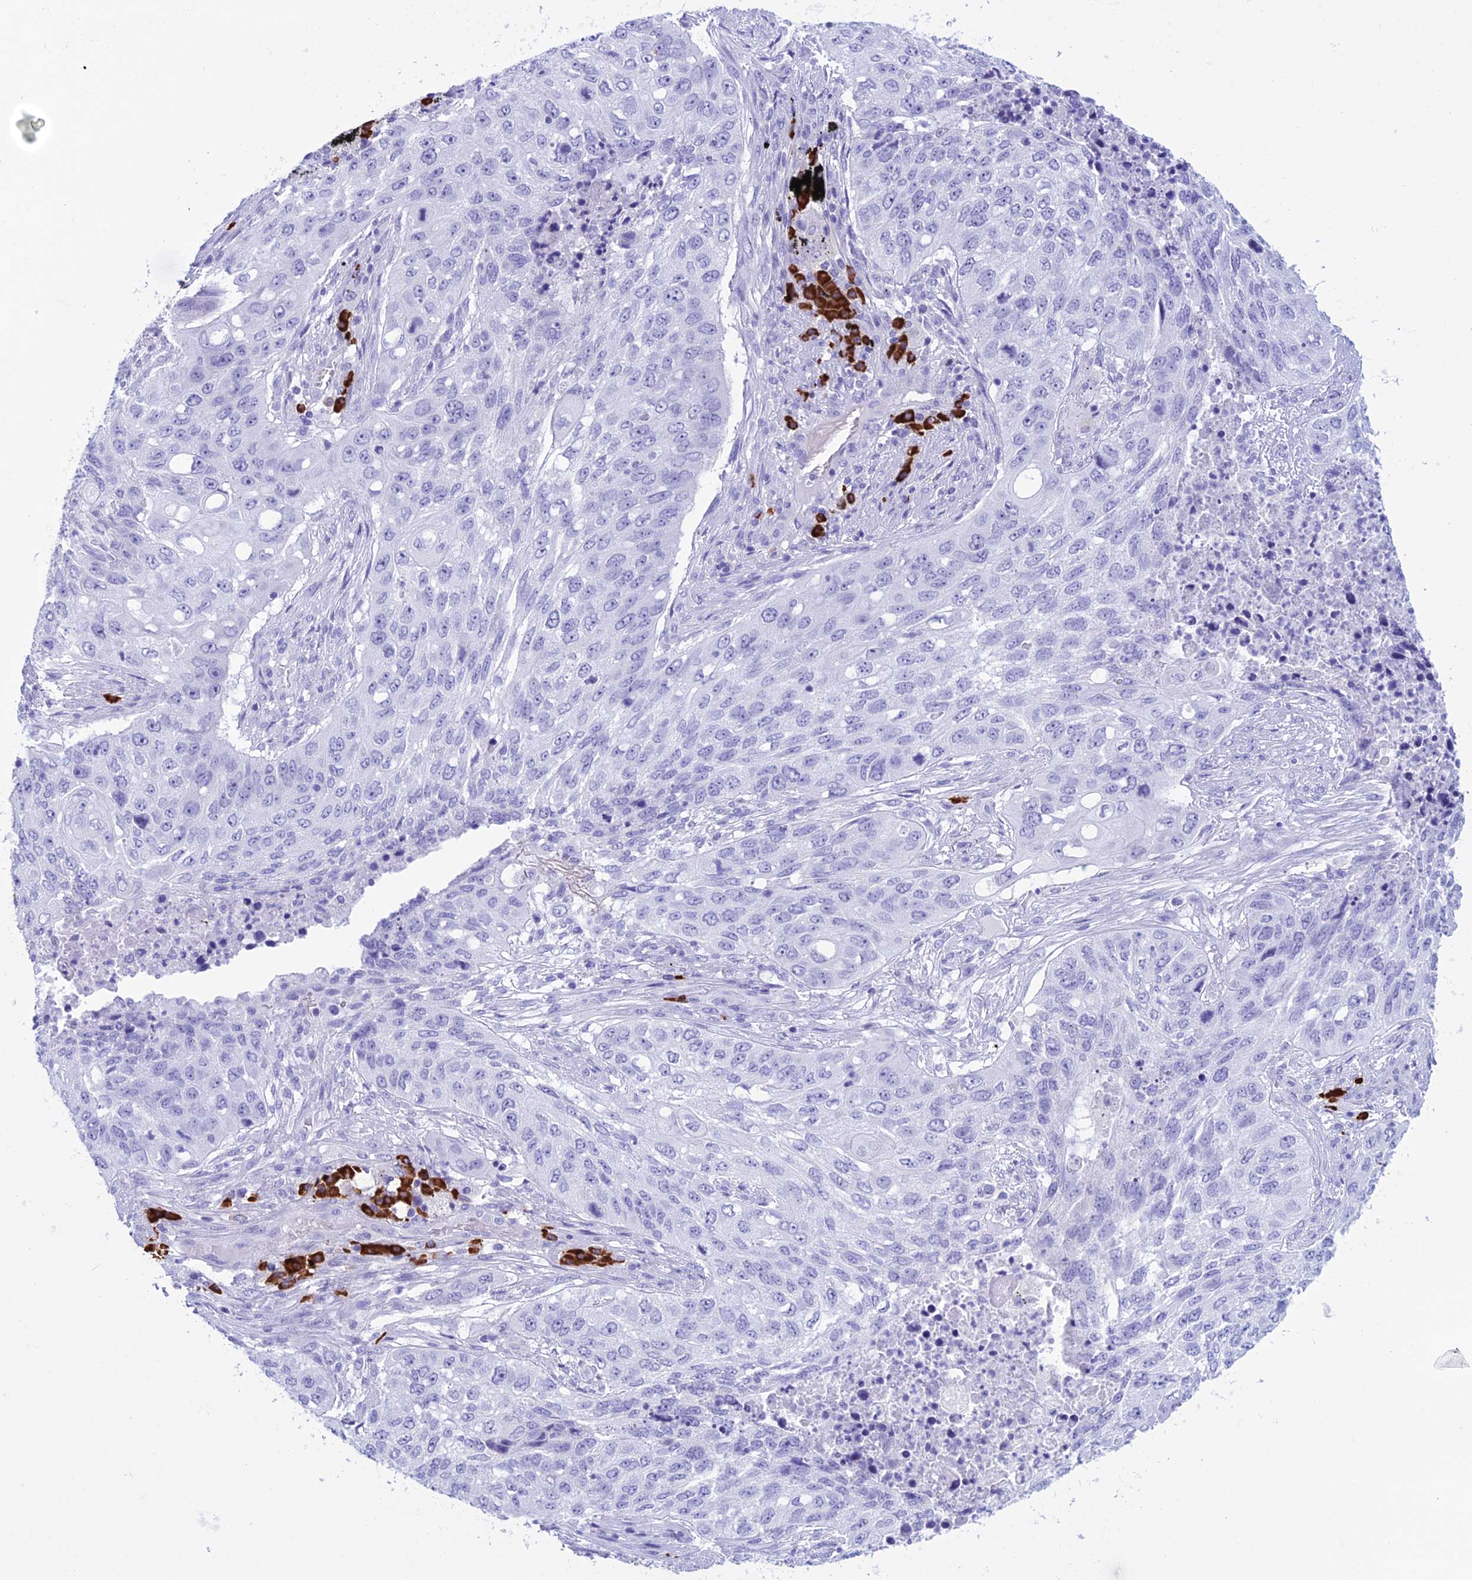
{"staining": {"intensity": "negative", "quantity": "none", "location": "none"}, "tissue": "lung cancer", "cell_type": "Tumor cells", "image_type": "cancer", "snomed": [{"axis": "morphology", "description": "Squamous cell carcinoma, NOS"}, {"axis": "topography", "description": "Lung"}], "caption": "This is a histopathology image of IHC staining of squamous cell carcinoma (lung), which shows no expression in tumor cells. The staining is performed using DAB brown chromogen with nuclei counter-stained in using hematoxylin.", "gene": "MZB1", "patient": {"sex": "female", "age": 63}}